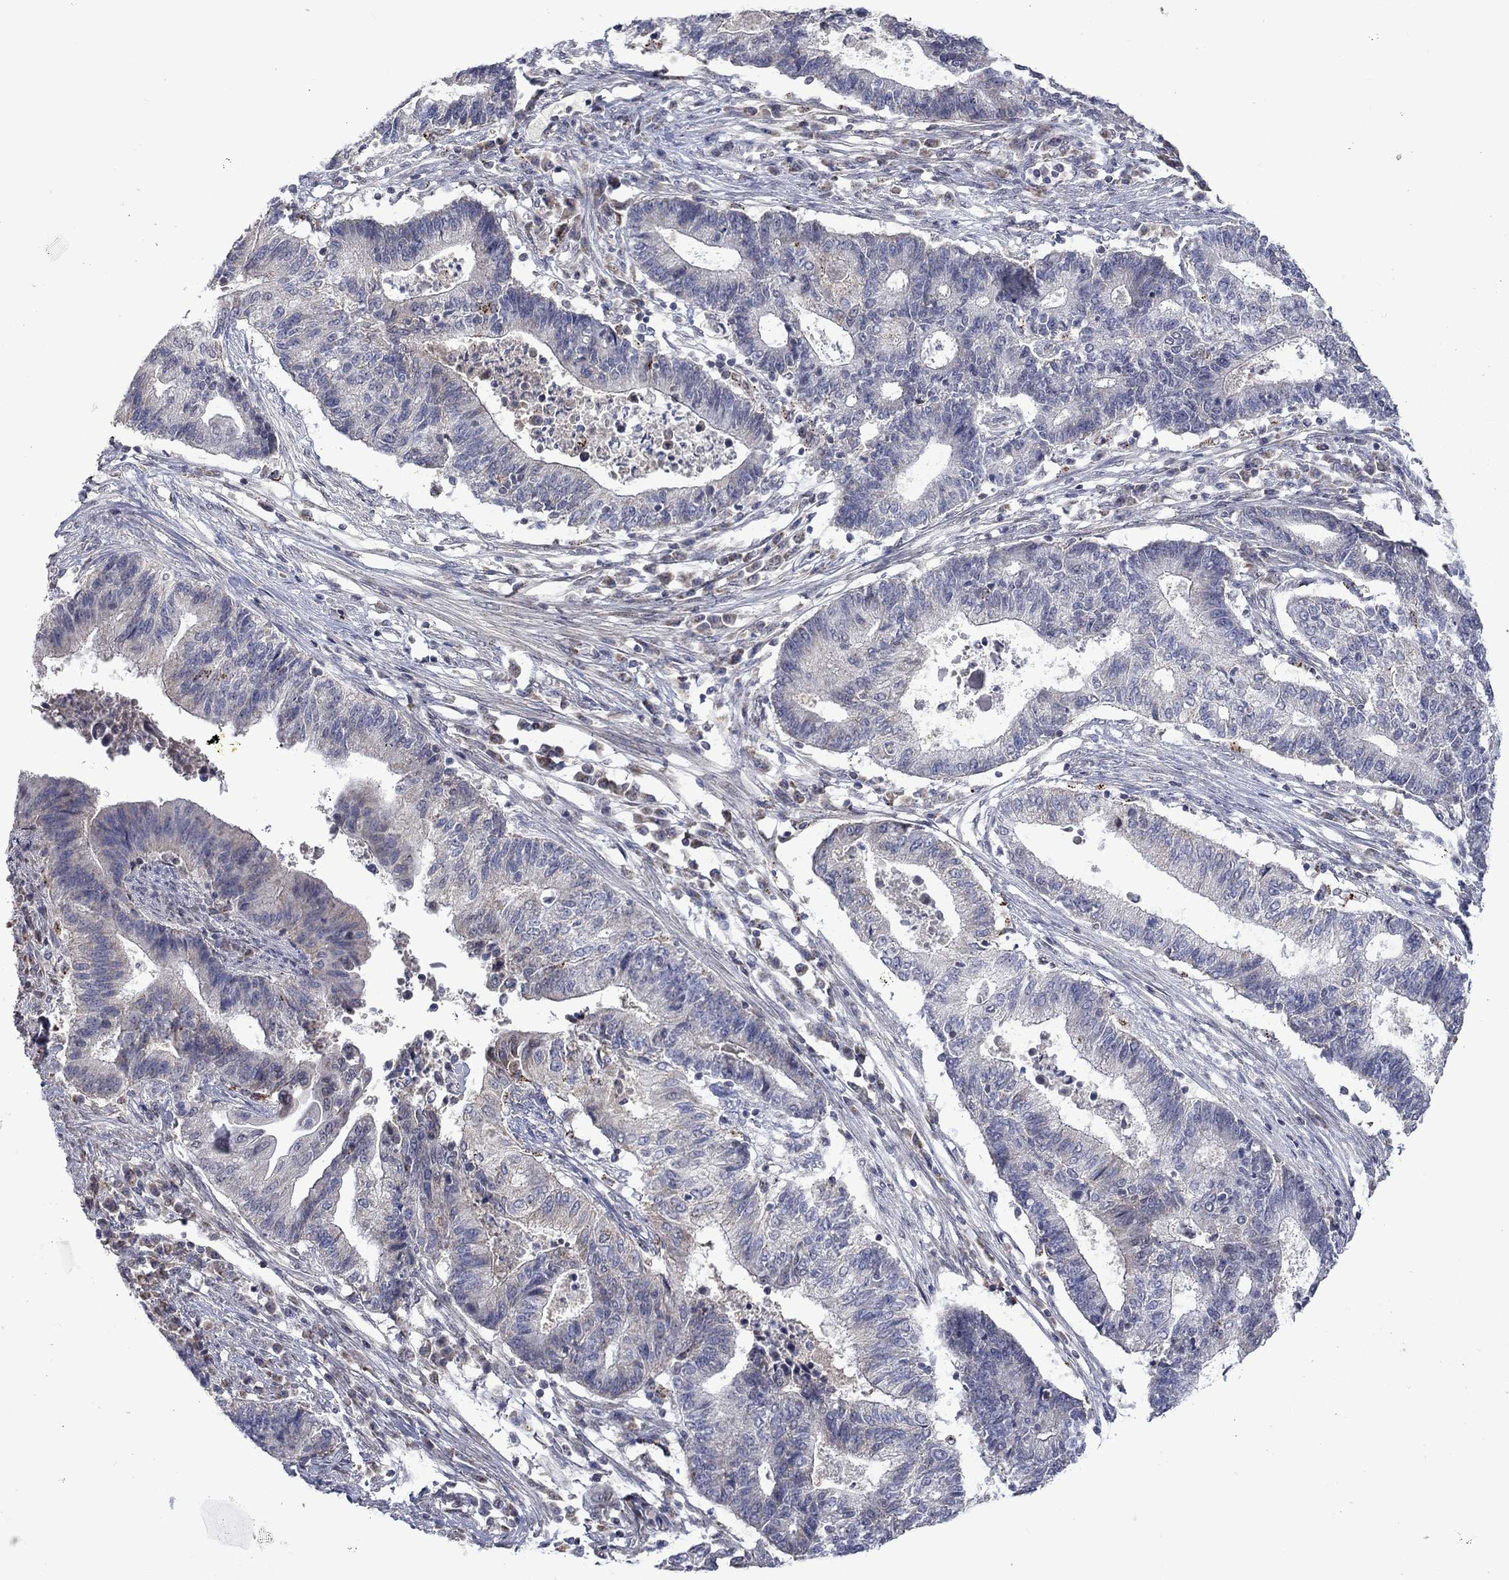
{"staining": {"intensity": "negative", "quantity": "none", "location": "none"}, "tissue": "endometrial cancer", "cell_type": "Tumor cells", "image_type": "cancer", "snomed": [{"axis": "morphology", "description": "Adenocarcinoma, NOS"}, {"axis": "topography", "description": "Uterus"}, {"axis": "topography", "description": "Endometrium"}], "caption": "Immunohistochemistry micrograph of human endometrial cancer (adenocarcinoma) stained for a protein (brown), which demonstrates no staining in tumor cells.", "gene": "KCNJ16", "patient": {"sex": "female", "age": 54}}